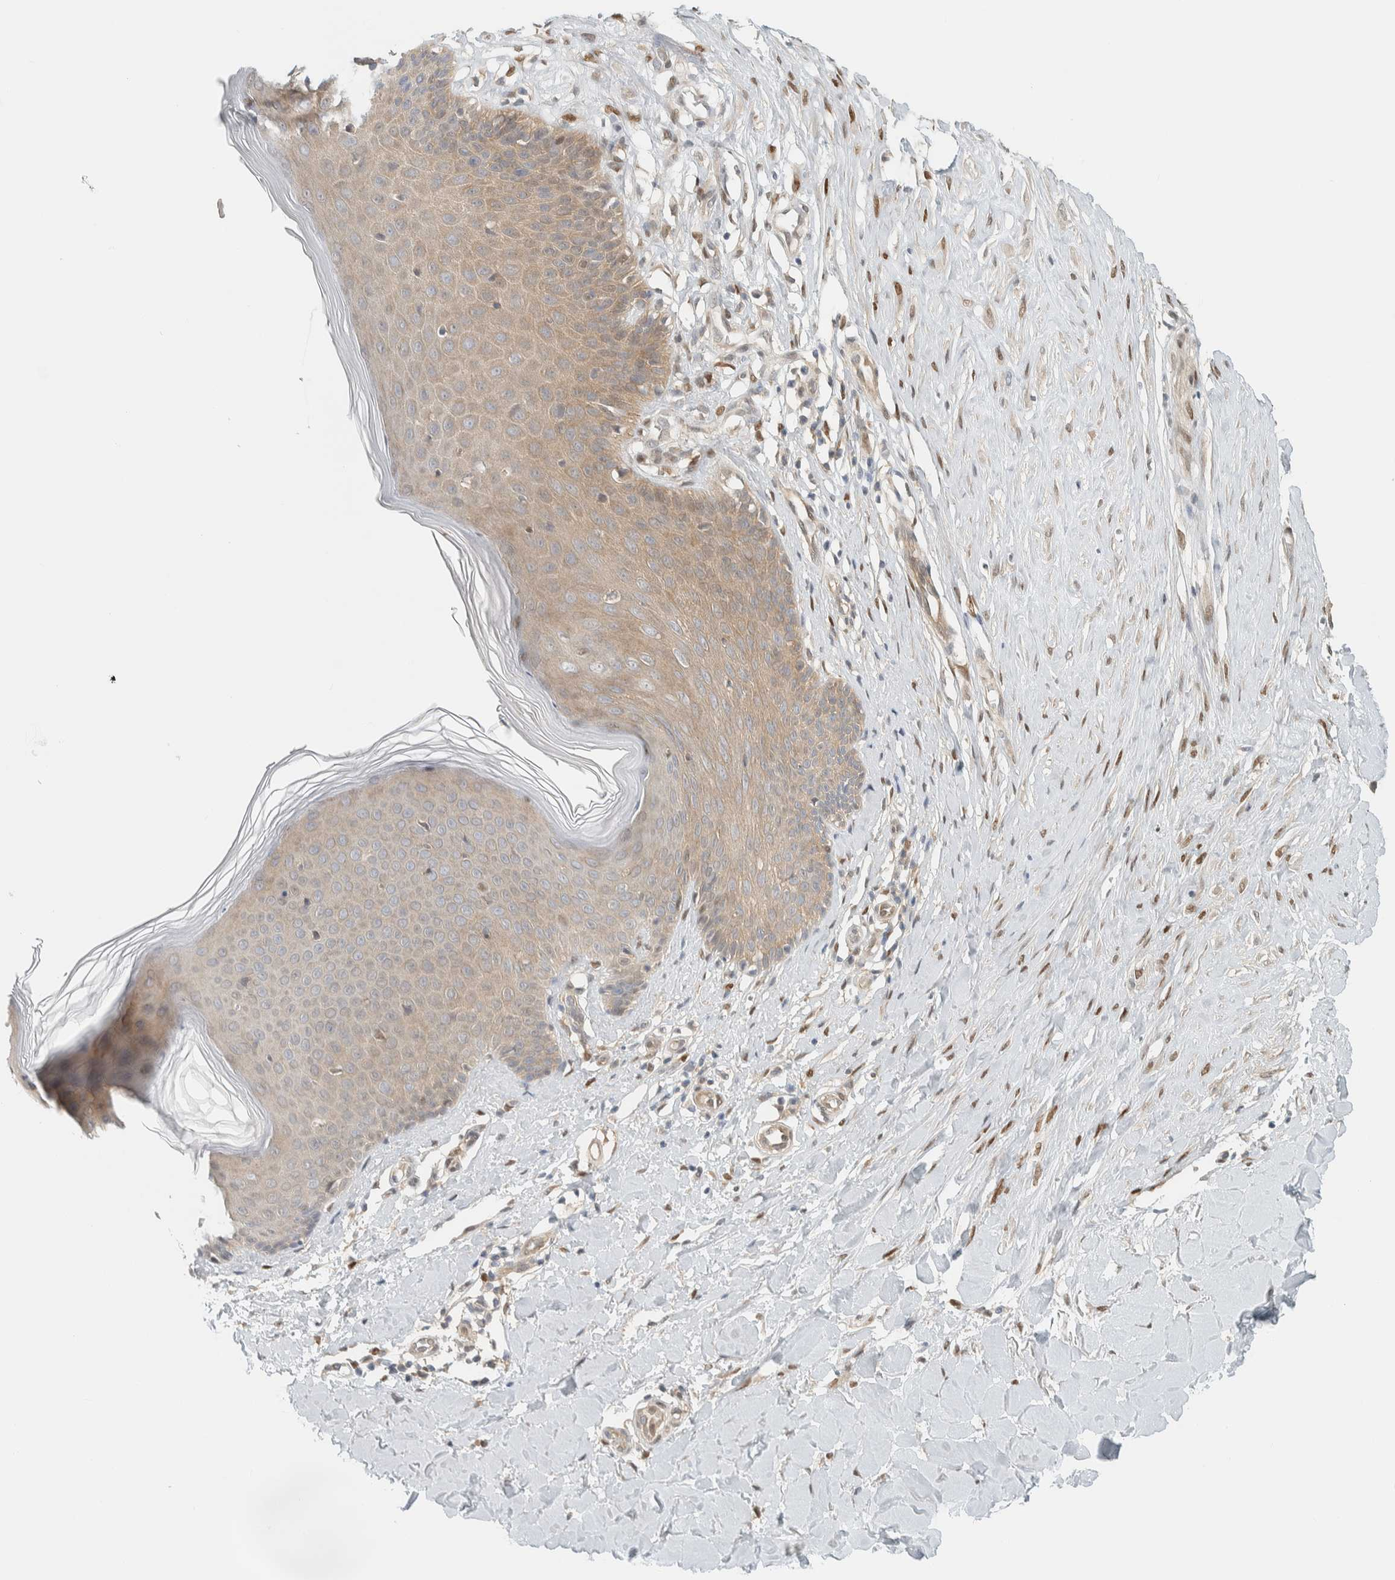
{"staining": {"intensity": "moderate", "quantity": ">75%", "location": "cytoplasmic/membranous"}, "tissue": "skin", "cell_type": "Fibroblasts", "image_type": "normal", "snomed": [{"axis": "morphology", "description": "Normal tissue, NOS"}, {"axis": "topography", "description": "Skin"}], "caption": "Fibroblasts show medium levels of moderate cytoplasmic/membranous positivity in about >75% of cells in normal human skin.", "gene": "TFE3", "patient": {"sex": "male", "age": 41}}